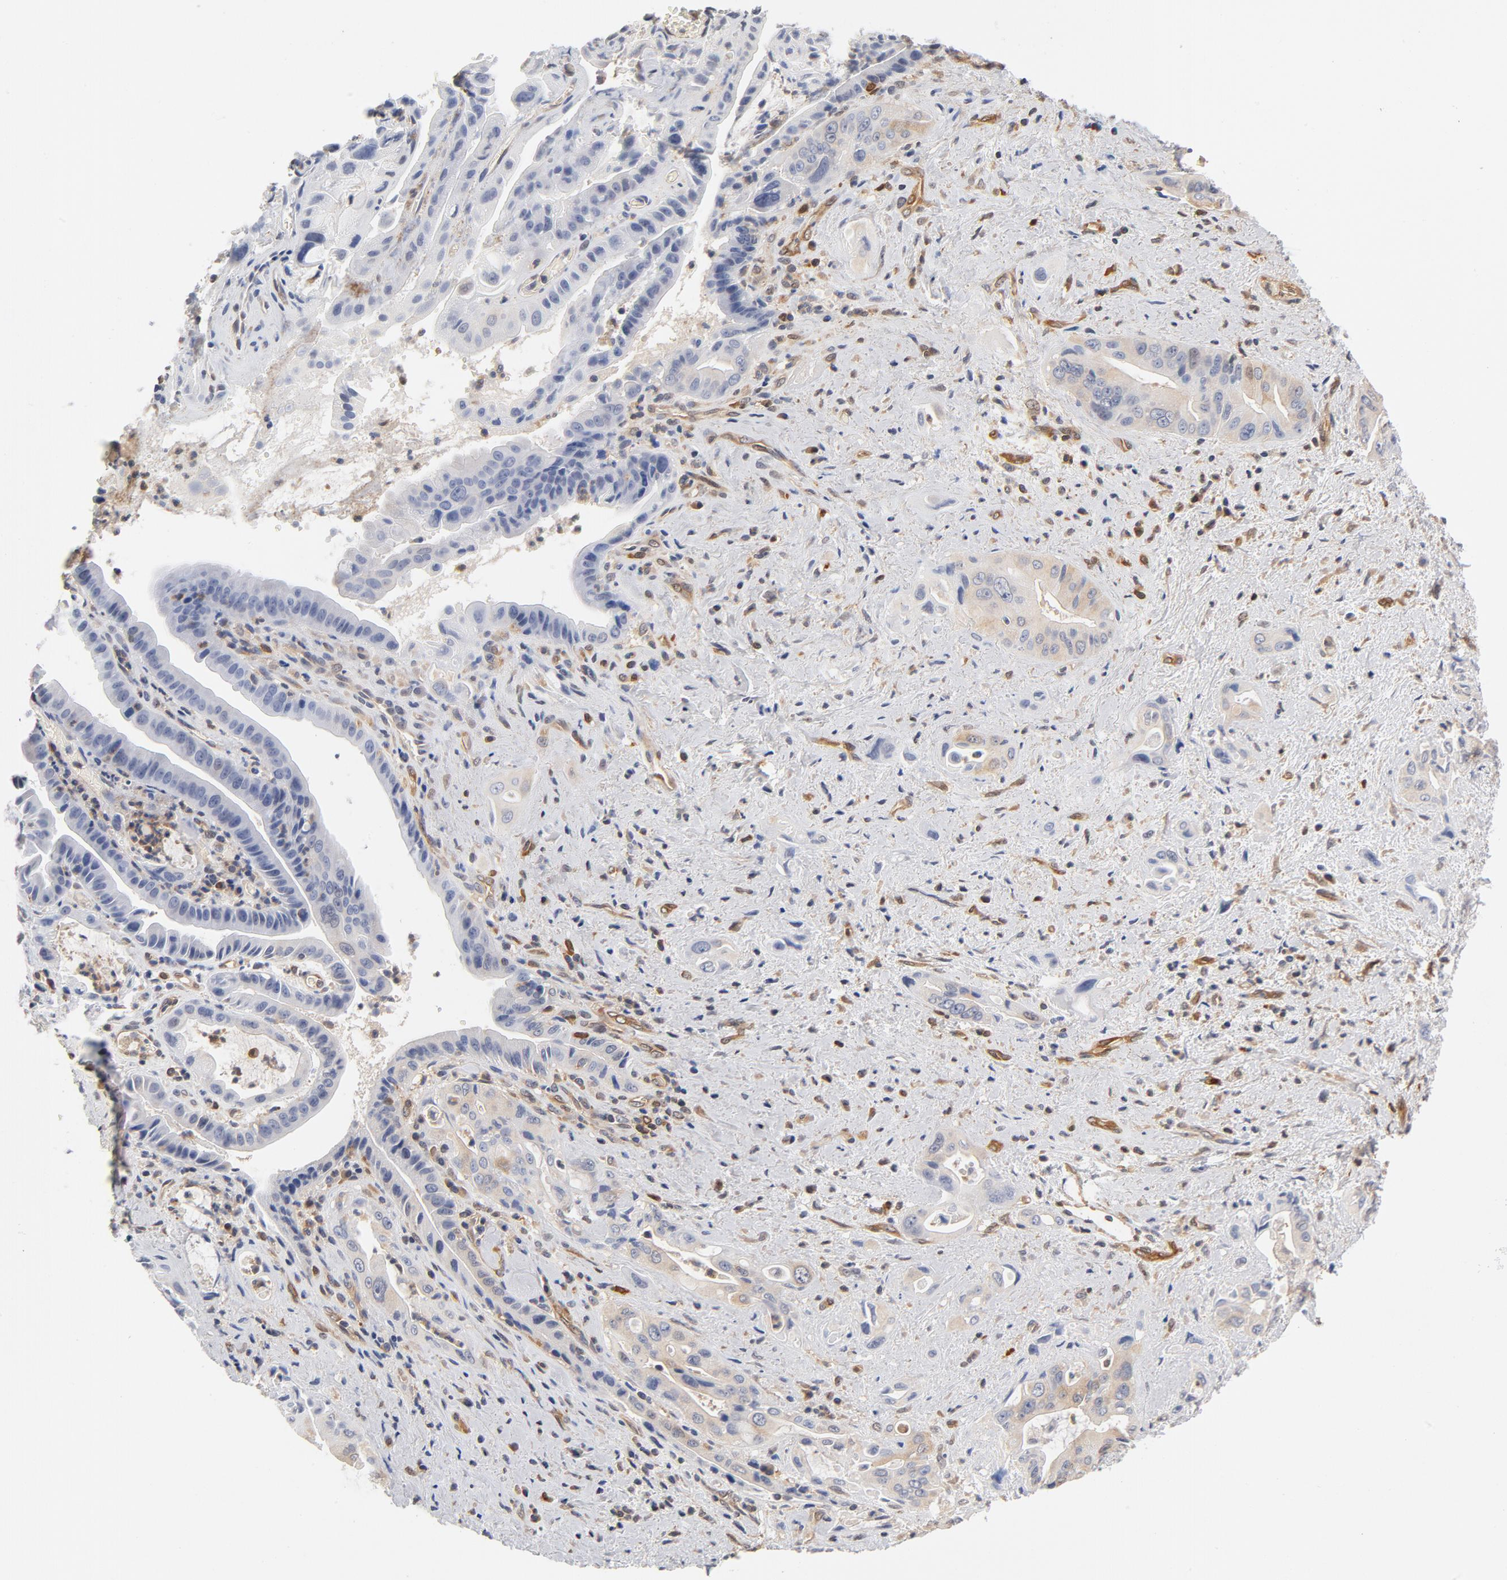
{"staining": {"intensity": "negative", "quantity": "none", "location": "none"}, "tissue": "pancreatic cancer", "cell_type": "Tumor cells", "image_type": "cancer", "snomed": [{"axis": "morphology", "description": "Adenocarcinoma, NOS"}, {"axis": "topography", "description": "Pancreas"}], "caption": "DAB immunohistochemical staining of pancreatic adenocarcinoma exhibits no significant positivity in tumor cells.", "gene": "ASMTL", "patient": {"sex": "male", "age": 77}}